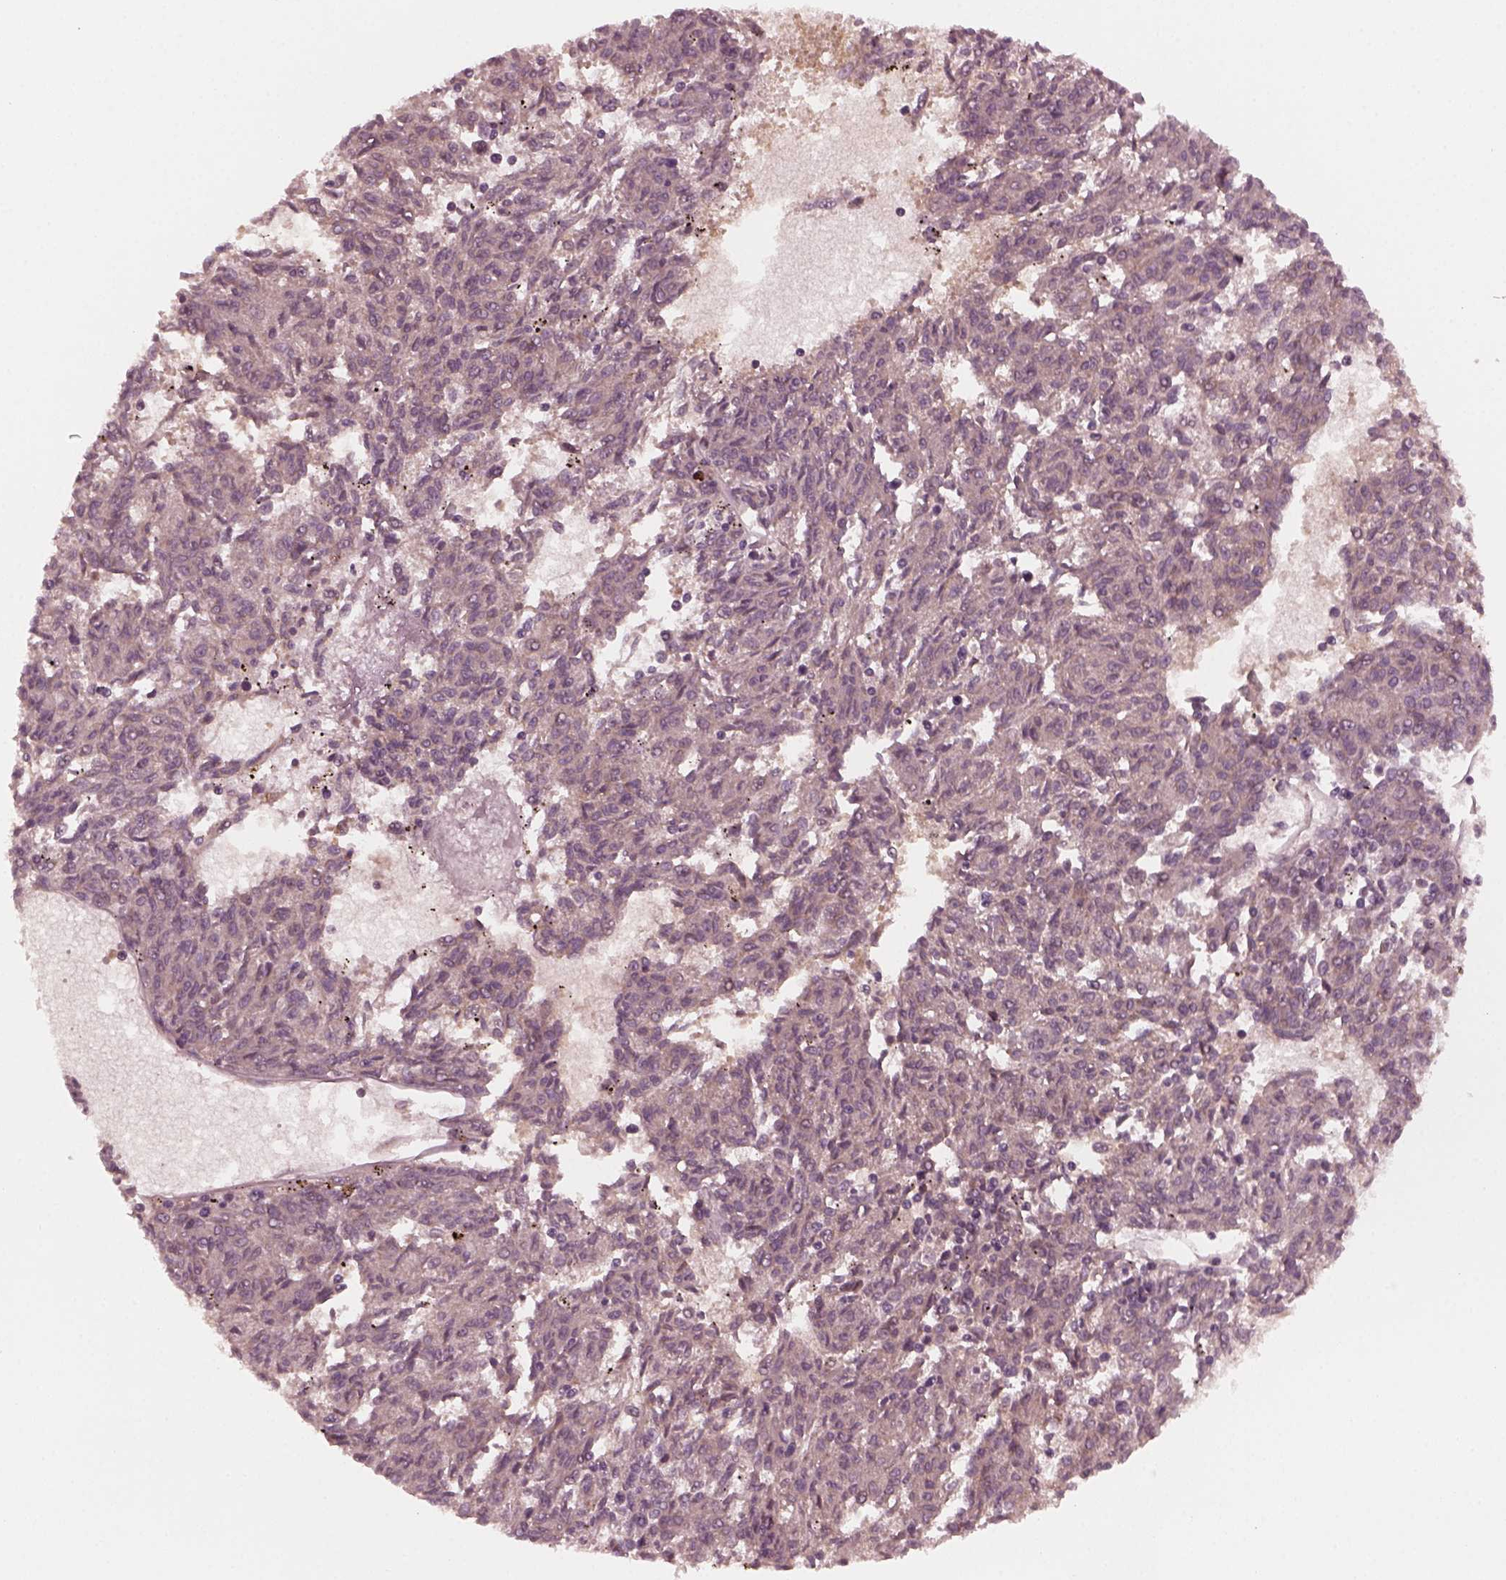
{"staining": {"intensity": "weak", "quantity": "<25%", "location": "cytoplasmic/membranous"}, "tissue": "melanoma", "cell_type": "Tumor cells", "image_type": "cancer", "snomed": [{"axis": "morphology", "description": "Malignant melanoma, NOS"}, {"axis": "topography", "description": "Skin"}], "caption": "Human melanoma stained for a protein using IHC demonstrates no positivity in tumor cells.", "gene": "FAF2", "patient": {"sex": "female", "age": 72}}